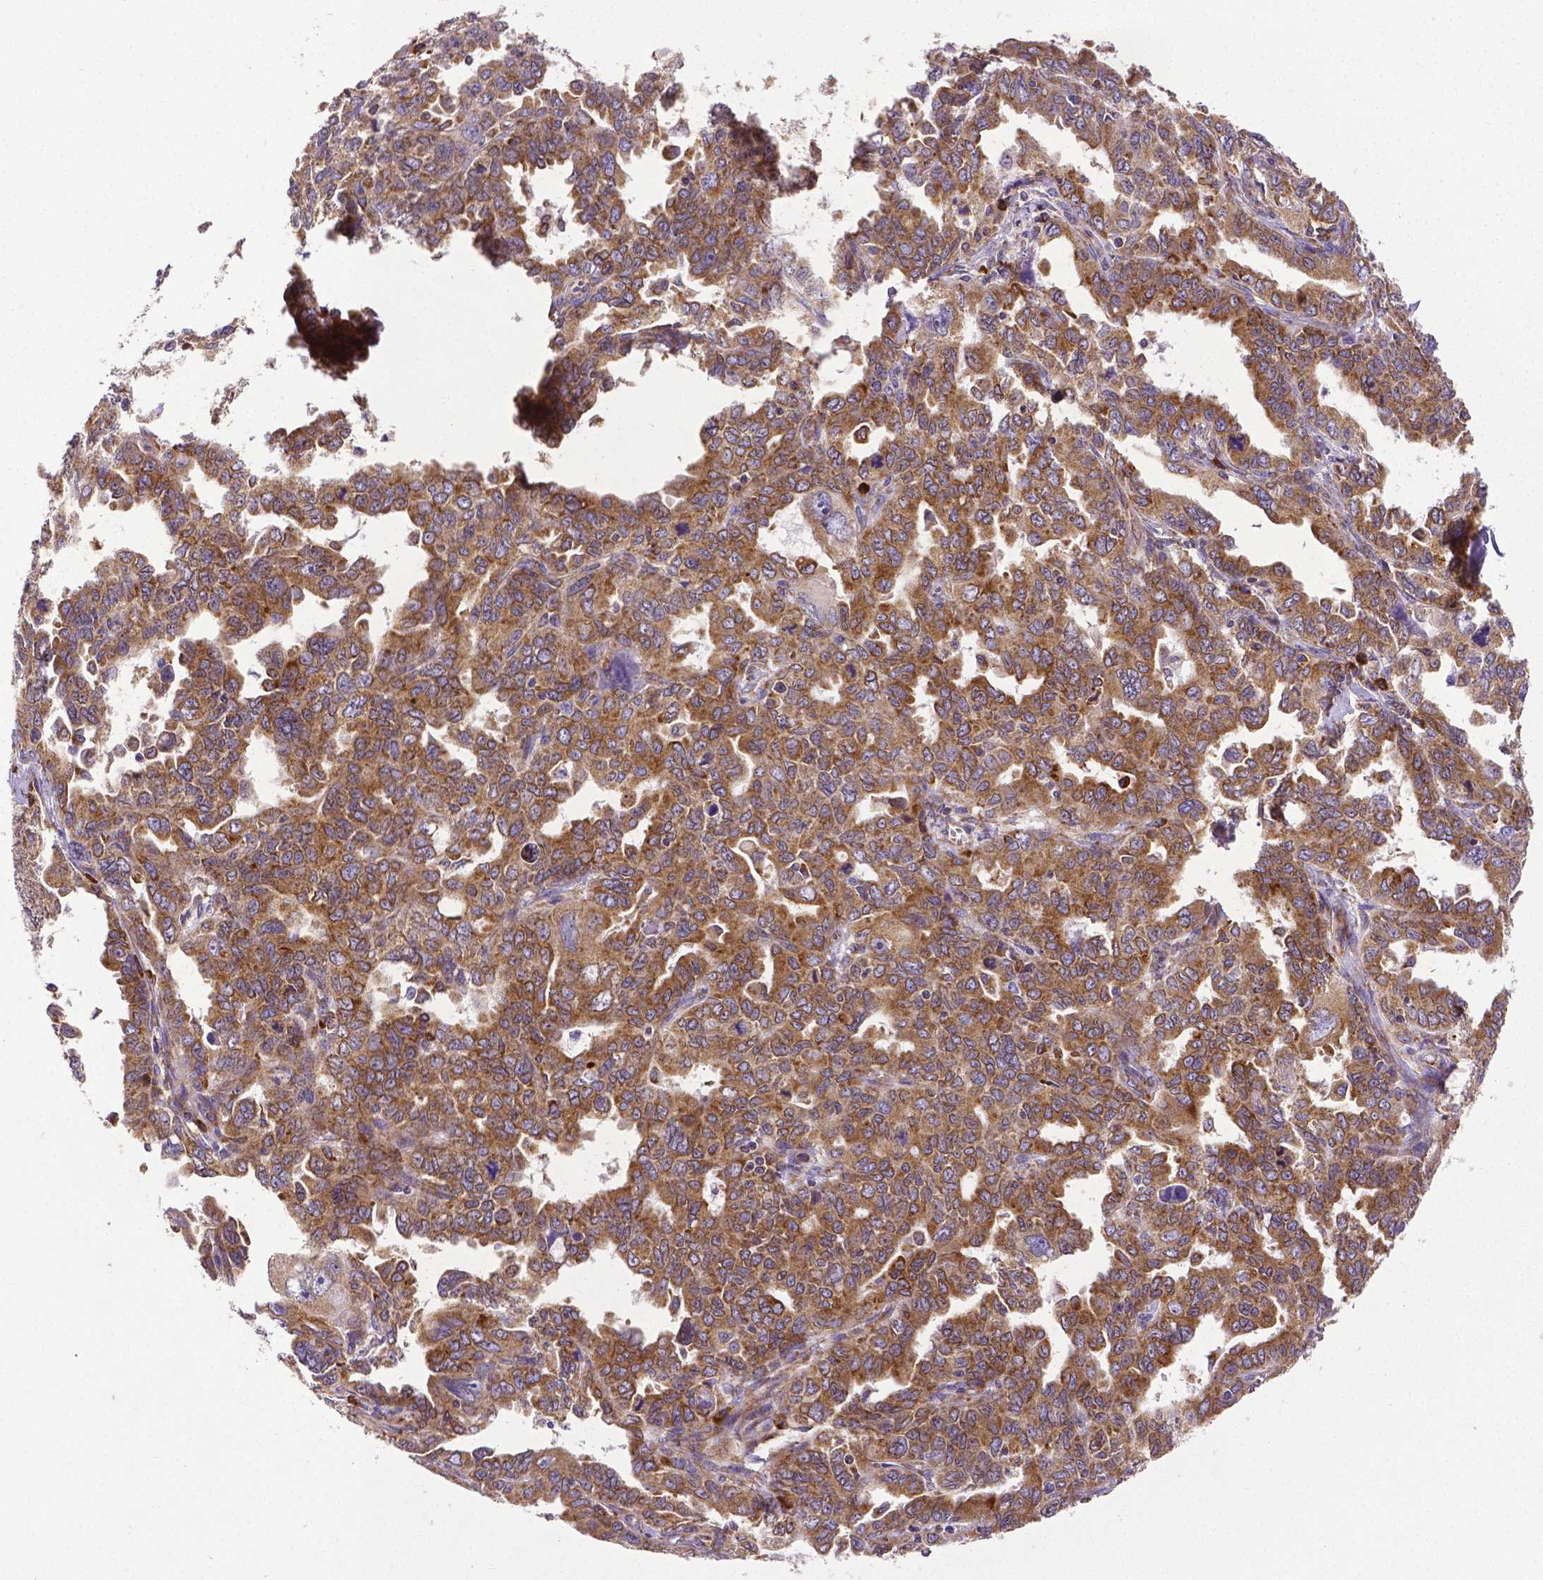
{"staining": {"intensity": "moderate", "quantity": ">75%", "location": "cytoplasmic/membranous"}, "tissue": "ovarian cancer", "cell_type": "Tumor cells", "image_type": "cancer", "snomed": [{"axis": "morphology", "description": "Adenocarcinoma, NOS"}, {"axis": "morphology", "description": "Carcinoma, endometroid"}, {"axis": "topography", "description": "Ovary"}], "caption": "Ovarian cancer (endometroid carcinoma) tissue exhibits moderate cytoplasmic/membranous positivity in about >75% of tumor cells", "gene": "MTDH", "patient": {"sex": "female", "age": 72}}